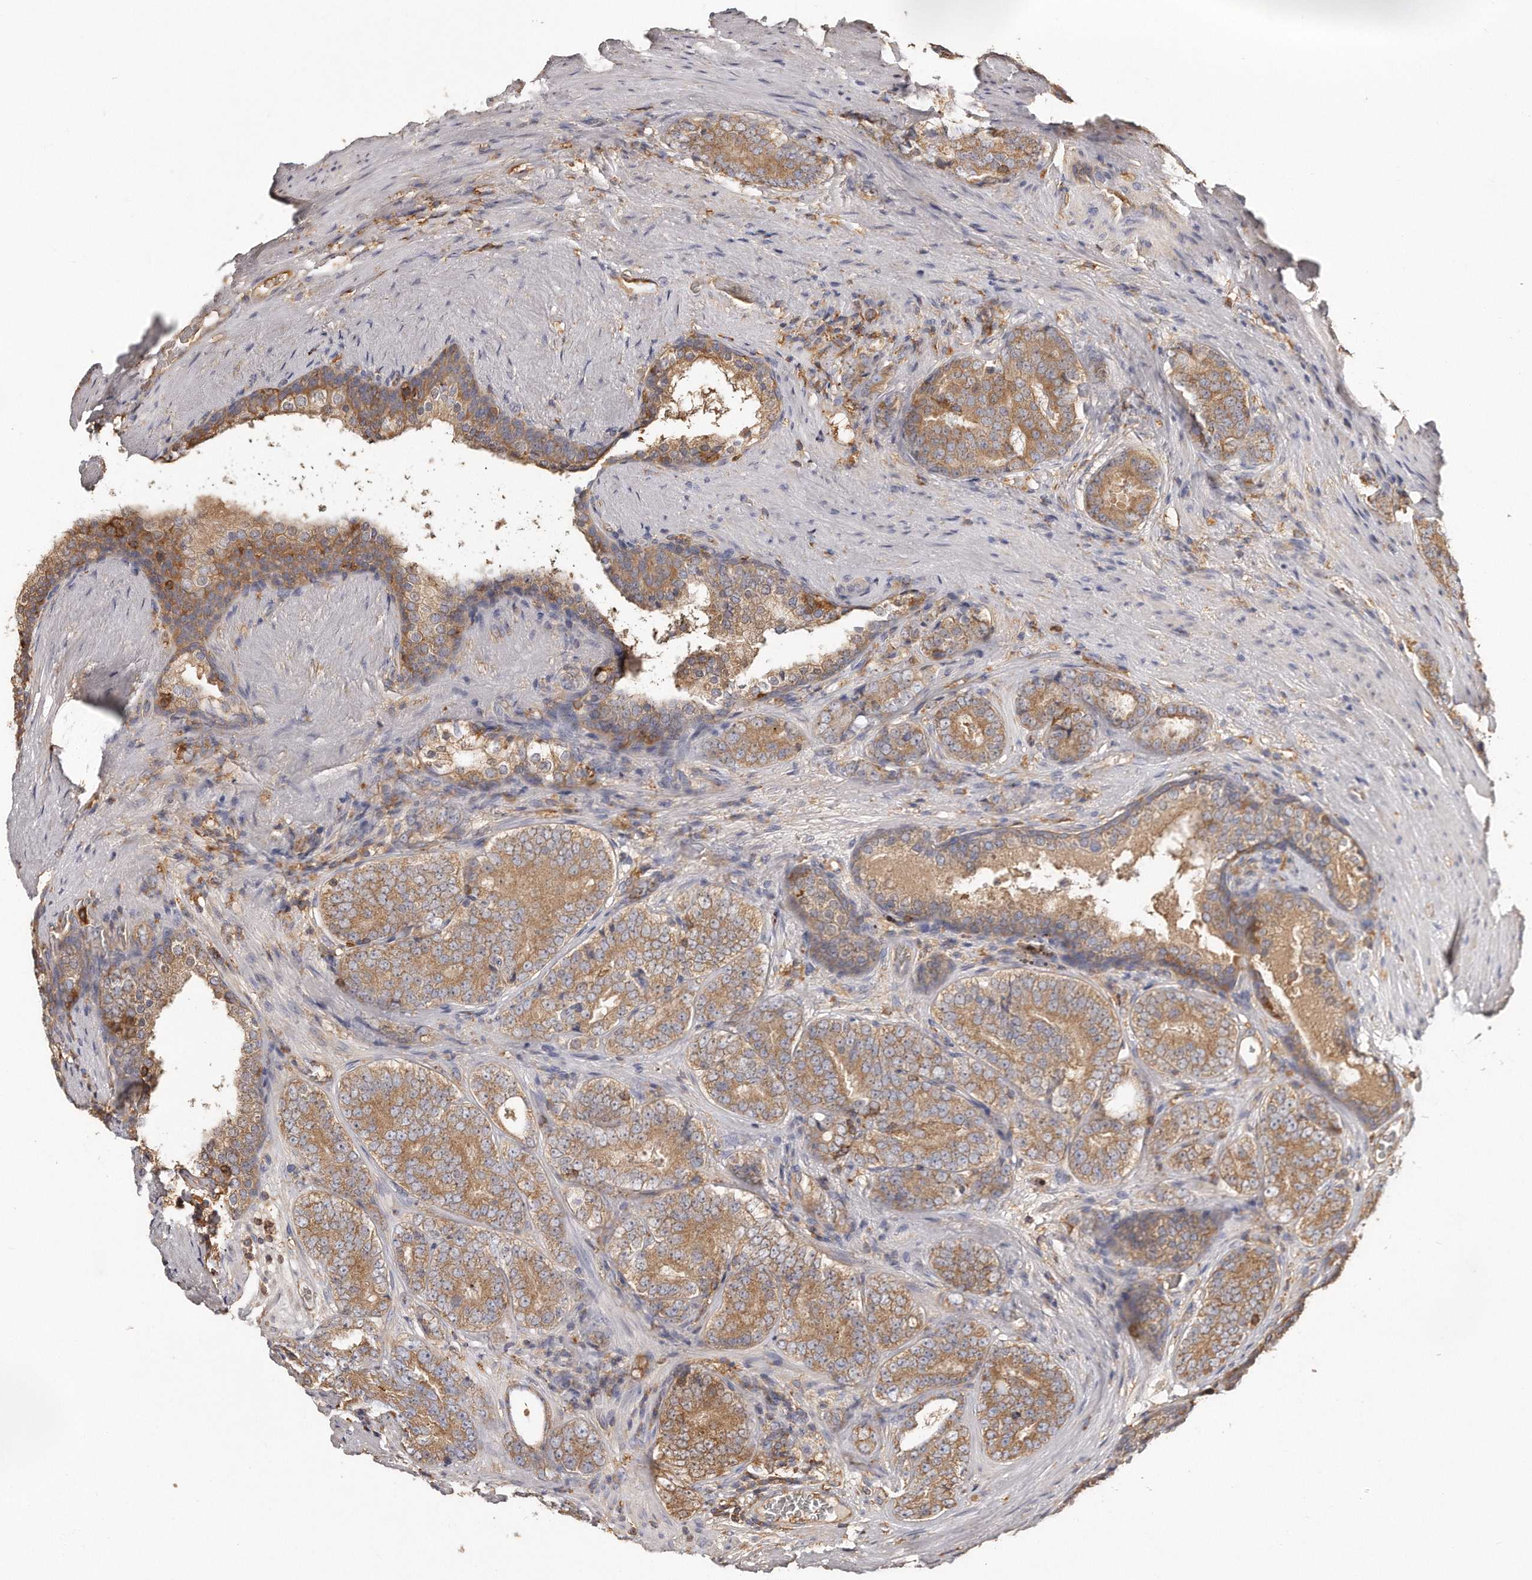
{"staining": {"intensity": "moderate", "quantity": ">75%", "location": "cytoplasmic/membranous"}, "tissue": "prostate cancer", "cell_type": "Tumor cells", "image_type": "cancer", "snomed": [{"axis": "morphology", "description": "Adenocarcinoma, High grade"}, {"axis": "topography", "description": "Prostate"}], "caption": "The photomicrograph demonstrates staining of prostate high-grade adenocarcinoma, revealing moderate cytoplasmic/membranous protein positivity (brown color) within tumor cells.", "gene": "CAP1", "patient": {"sex": "male", "age": 56}}